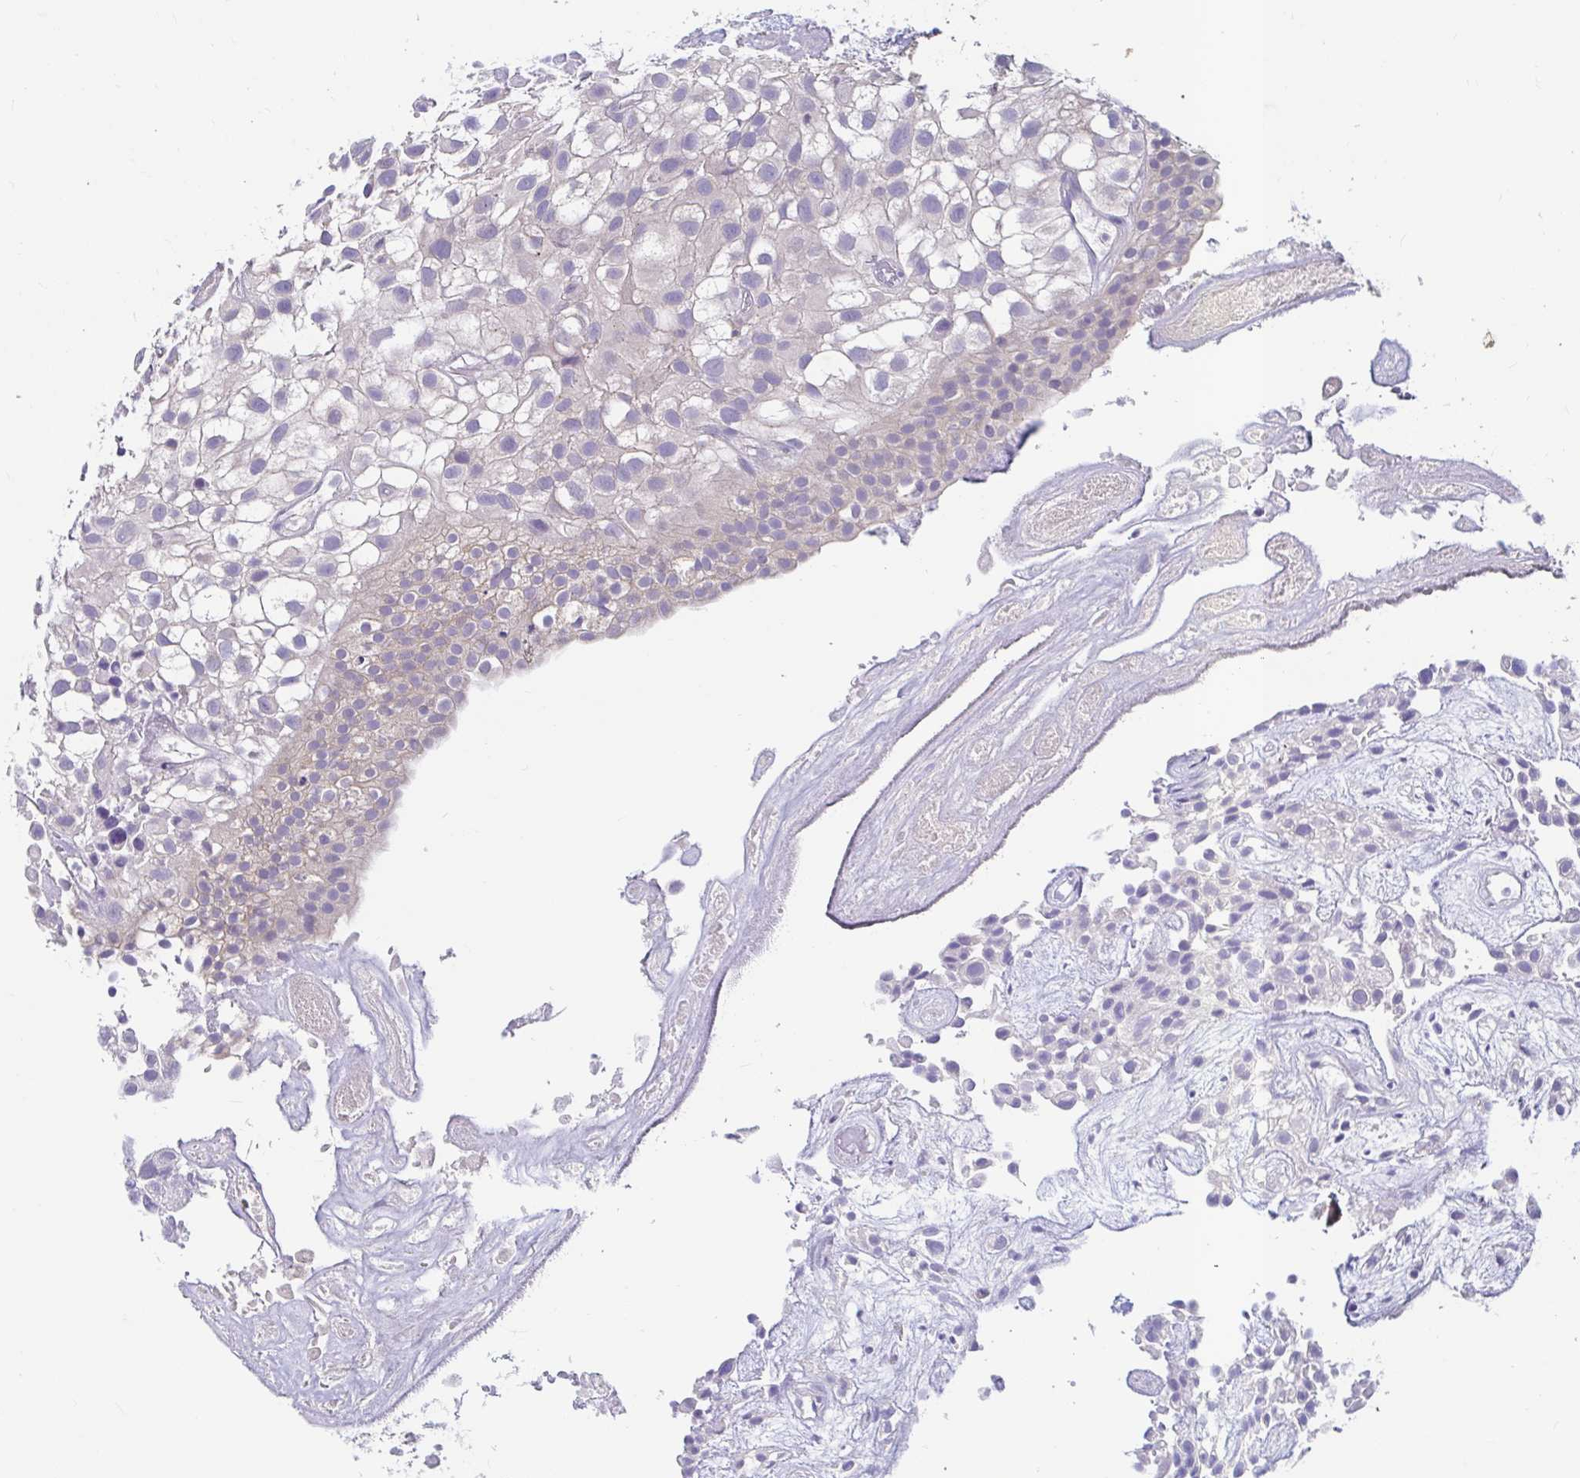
{"staining": {"intensity": "negative", "quantity": "none", "location": "none"}, "tissue": "urothelial cancer", "cell_type": "Tumor cells", "image_type": "cancer", "snomed": [{"axis": "morphology", "description": "Urothelial carcinoma, High grade"}, {"axis": "topography", "description": "Urinary bladder"}], "caption": "This is an IHC histopathology image of human urothelial carcinoma (high-grade). There is no staining in tumor cells.", "gene": "ADH1A", "patient": {"sex": "male", "age": 56}}